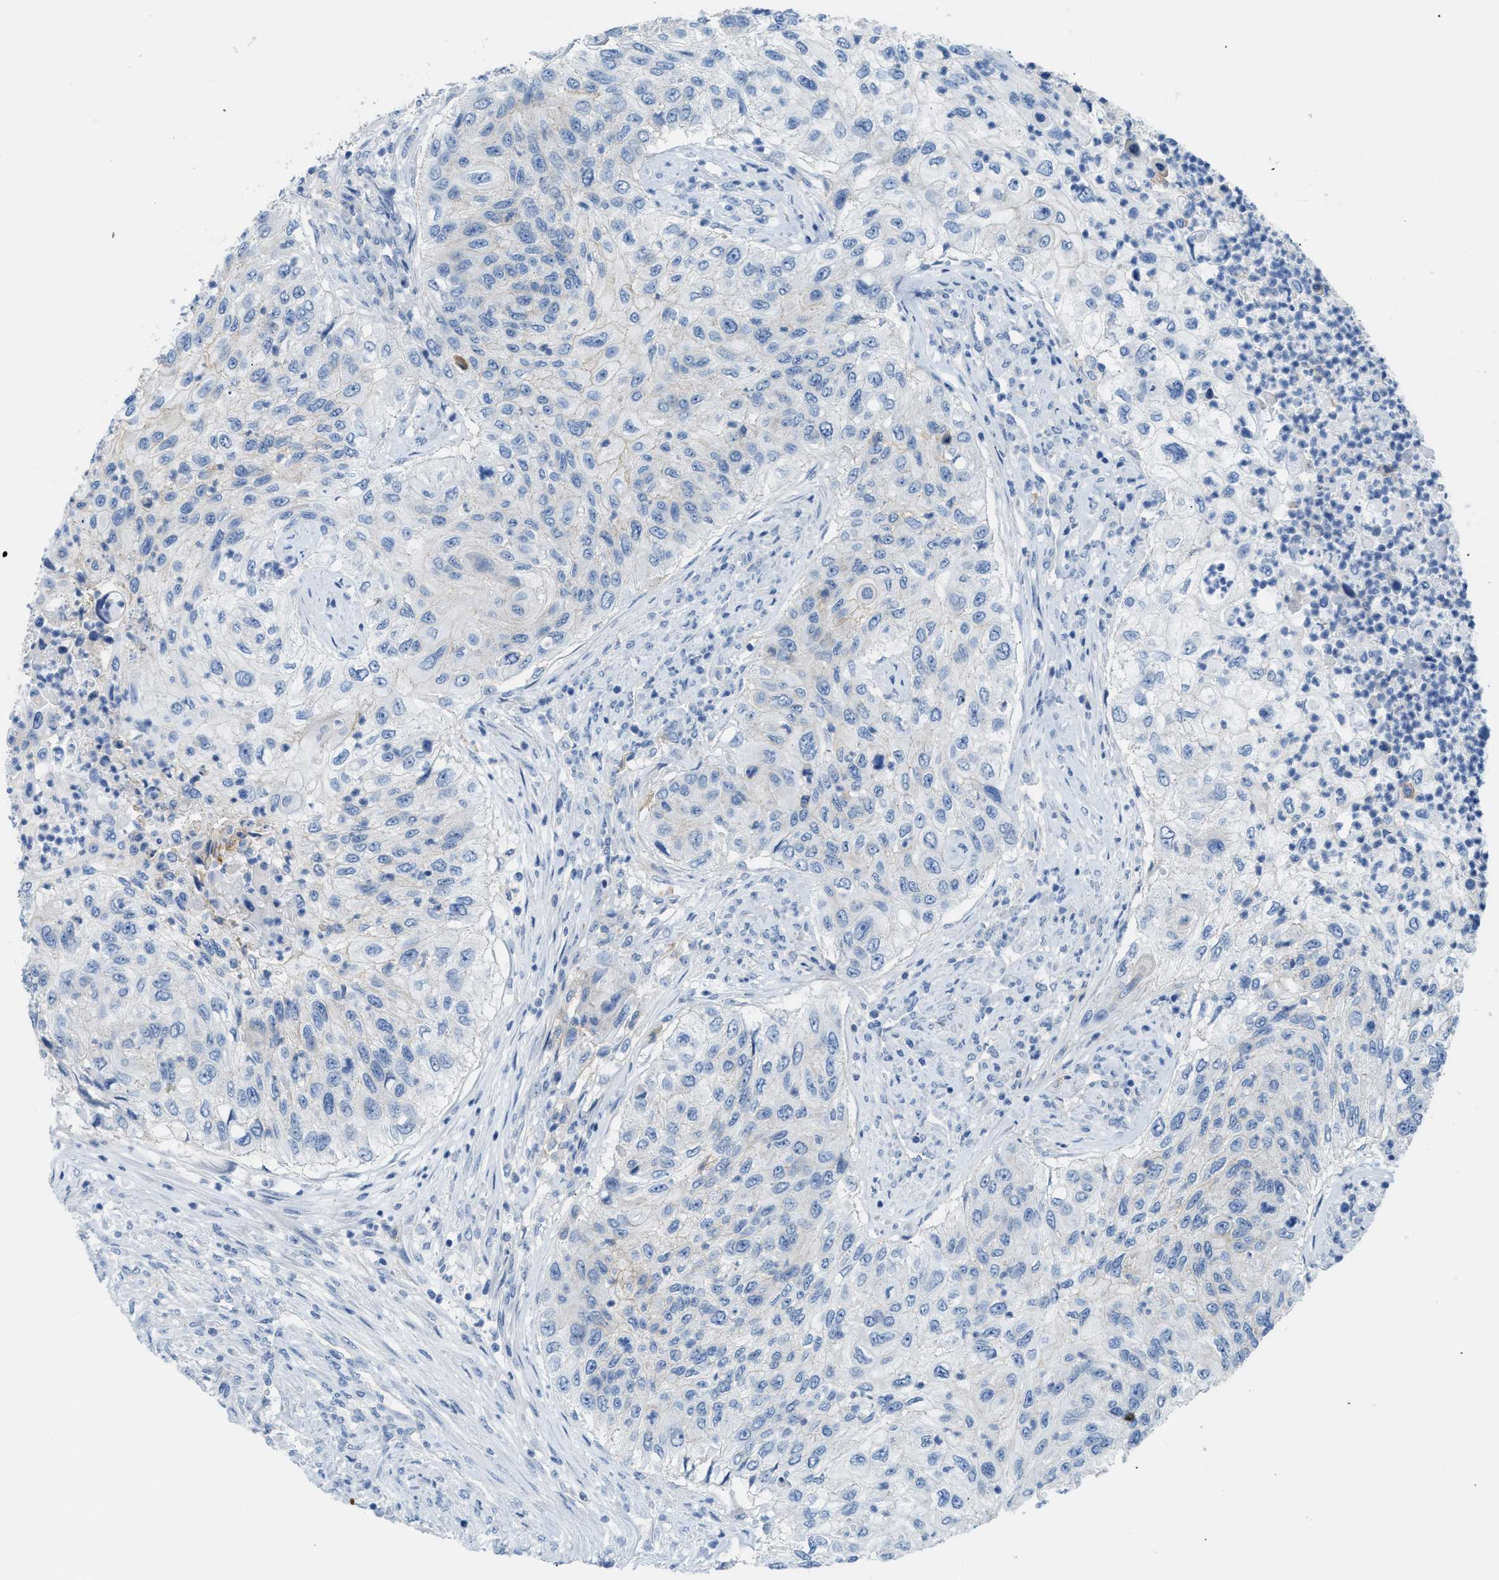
{"staining": {"intensity": "negative", "quantity": "none", "location": "none"}, "tissue": "urothelial cancer", "cell_type": "Tumor cells", "image_type": "cancer", "snomed": [{"axis": "morphology", "description": "Urothelial carcinoma, High grade"}, {"axis": "topography", "description": "Urinary bladder"}], "caption": "A photomicrograph of urothelial cancer stained for a protein displays no brown staining in tumor cells.", "gene": "ERBB2", "patient": {"sex": "female", "age": 60}}